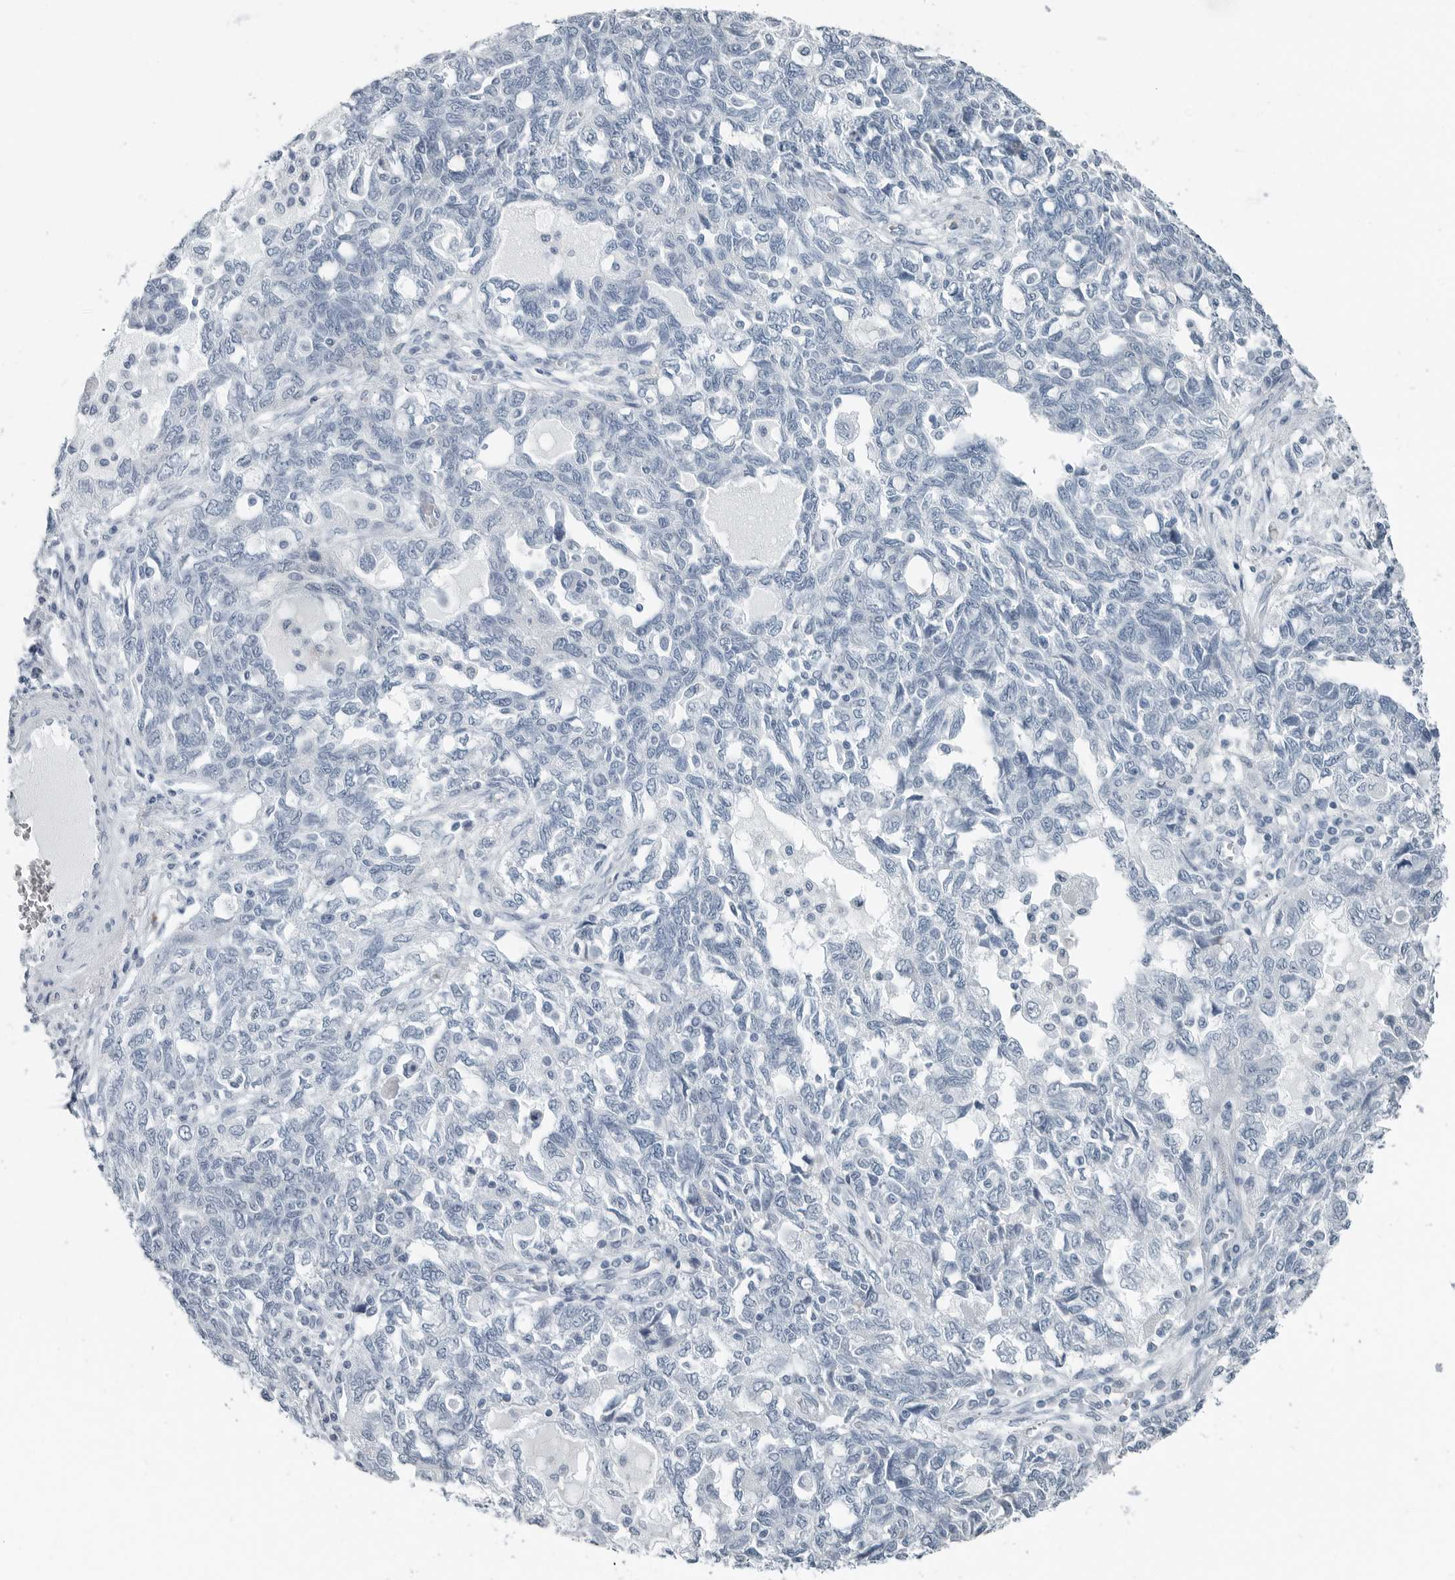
{"staining": {"intensity": "negative", "quantity": "none", "location": "none"}, "tissue": "ovarian cancer", "cell_type": "Tumor cells", "image_type": "cancer", "snomed": [{"axis": "morphology", "description": "Carcinoma, NOS"}, {"axis": "morphology", "description": "Cystadenocarcinoma, serous, NOS"}, {"axis": "topography", "description": "Ovary"}], "caption": "Protein analysis of serous cystadenocarcinoma (ovarian) reveals no significant expression in tumor cells.", "gene": "ZPBP2", "patient": {"sex": "female", "age": 69}}